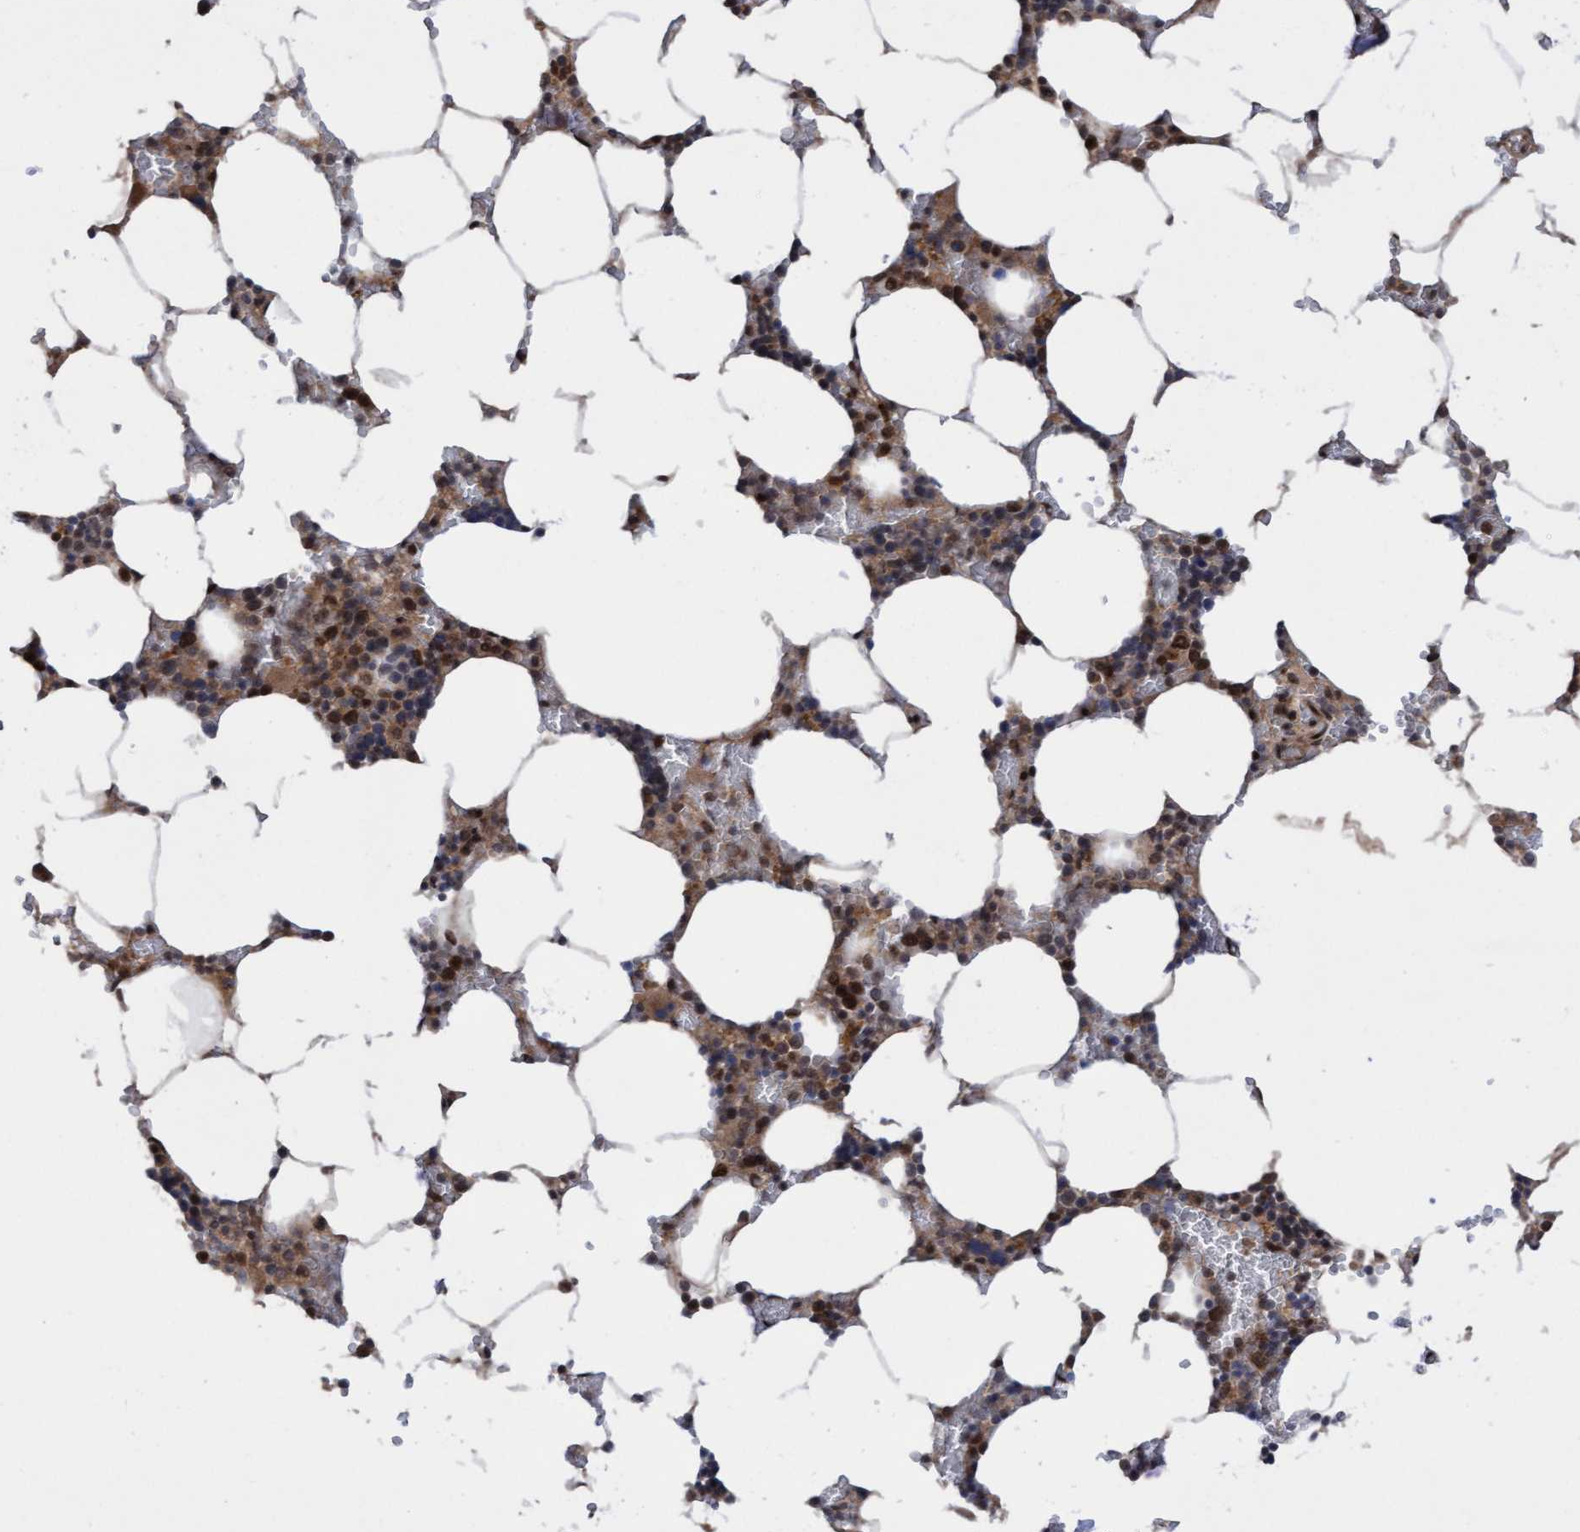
{"staining": {"intensity": "strong", "quantity": ">75%", "location": "cytoplasmic/membranous,nuclear"}, "tissue": "bone marrow", "cell_type": "Hematopoietic cells", "image_type": "normal", "snomed": [{"axis": "morphology", "description": "Normal tissue, NOS"}, {"axis": "topography", "description": "Bone marrow"}], "caption": "Immunohistochemical staining of normal human bone marrow exhibits >75% levels of strong cytoplasmic/membranous,nuclear protein expression in about >75% of hematopoietic cells.", "gene": "ITFG1", "patient": {"sex": "male", "age": 70}}